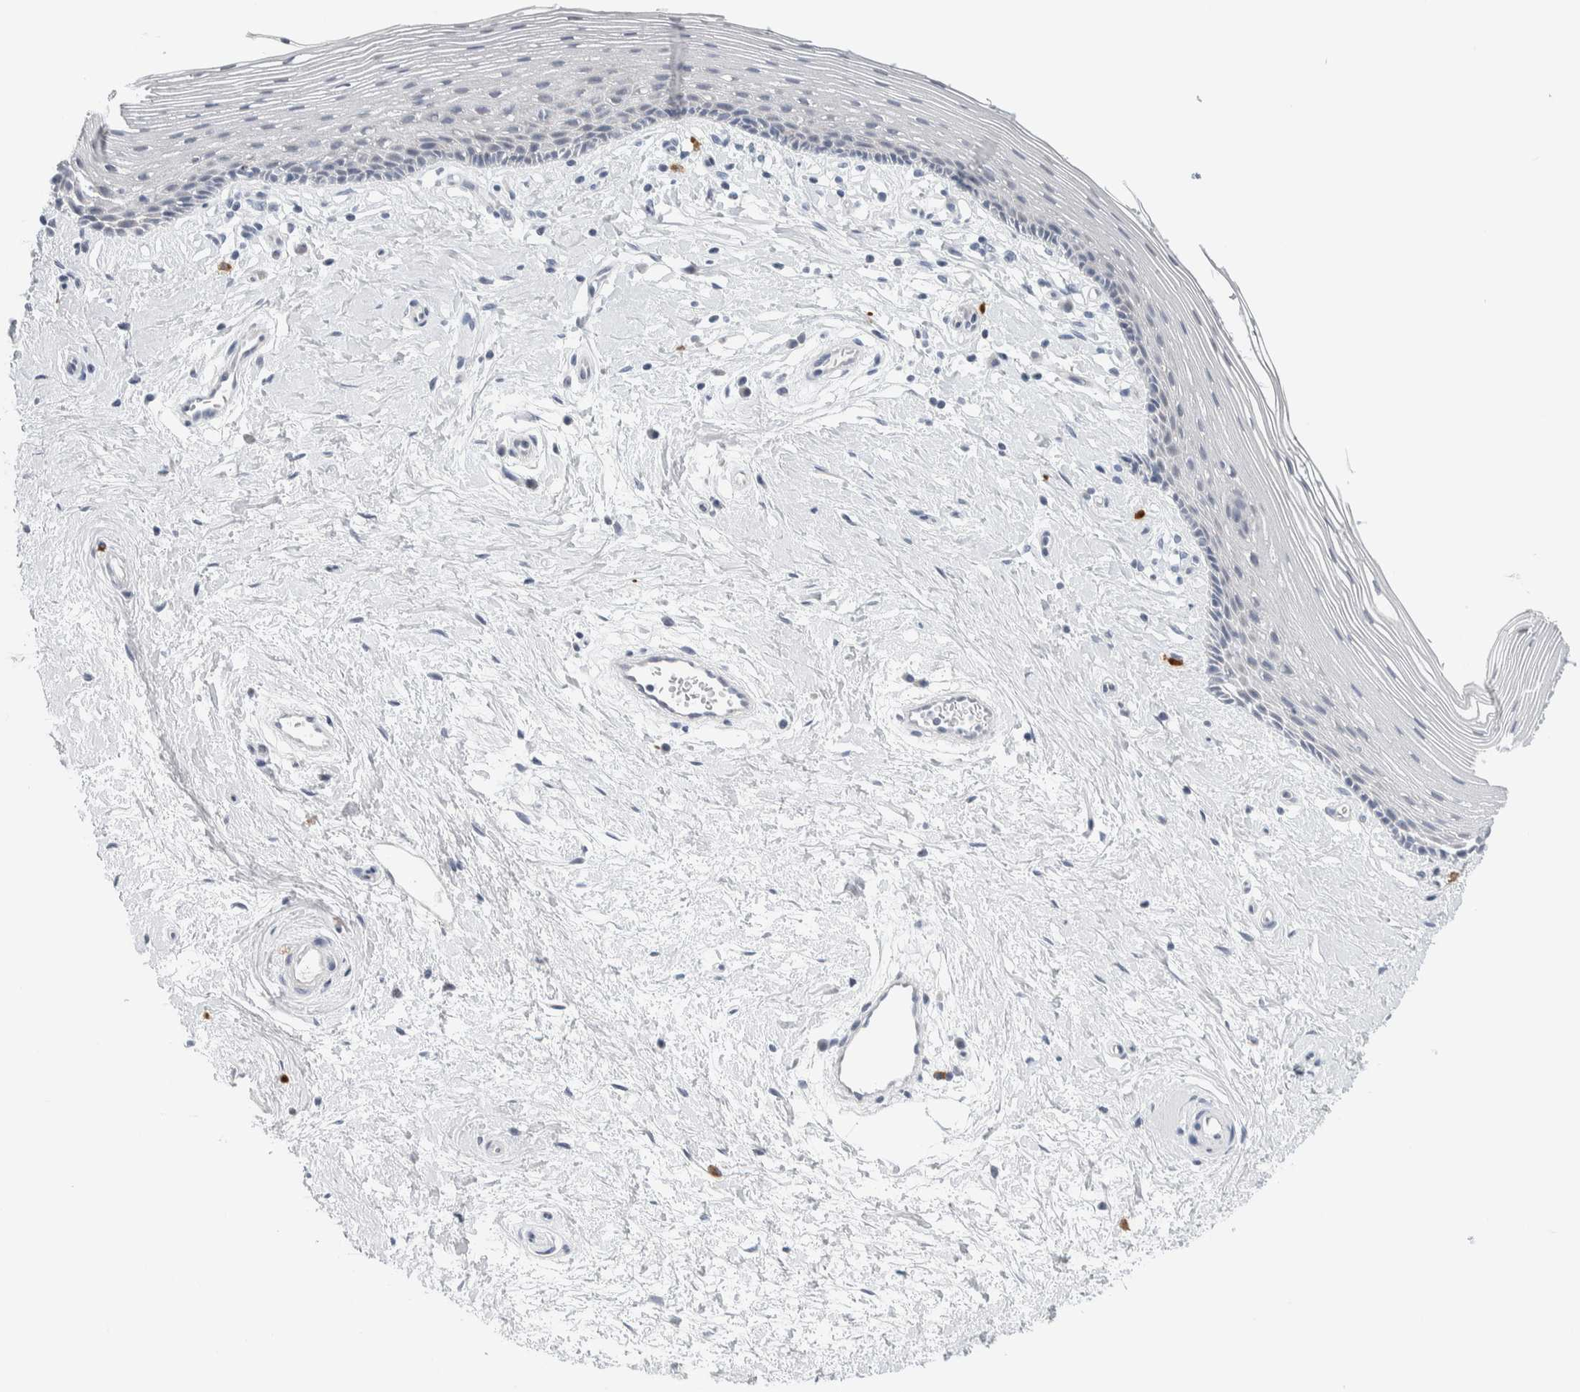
{"staining": {"intensity": "negative", "quantity": "none", "location": "none"}, "tissue": "vagina", "cell_type": "Squamous epithelial cells", "image_type": "normal", "snomed": [{"axis": "morphology", "description": "Normal tissue, NOS"}, {"axis": "topography", "description": "Vagina"}], "caption": "A high-resolution photomicrograph shows immunohistochemistry (IHC) staining of benign vagina, which reveals no significant expression in squamous epithelial cells.", "gene": "SCN2A", "patient": {"sex": "female", "age": 46}}